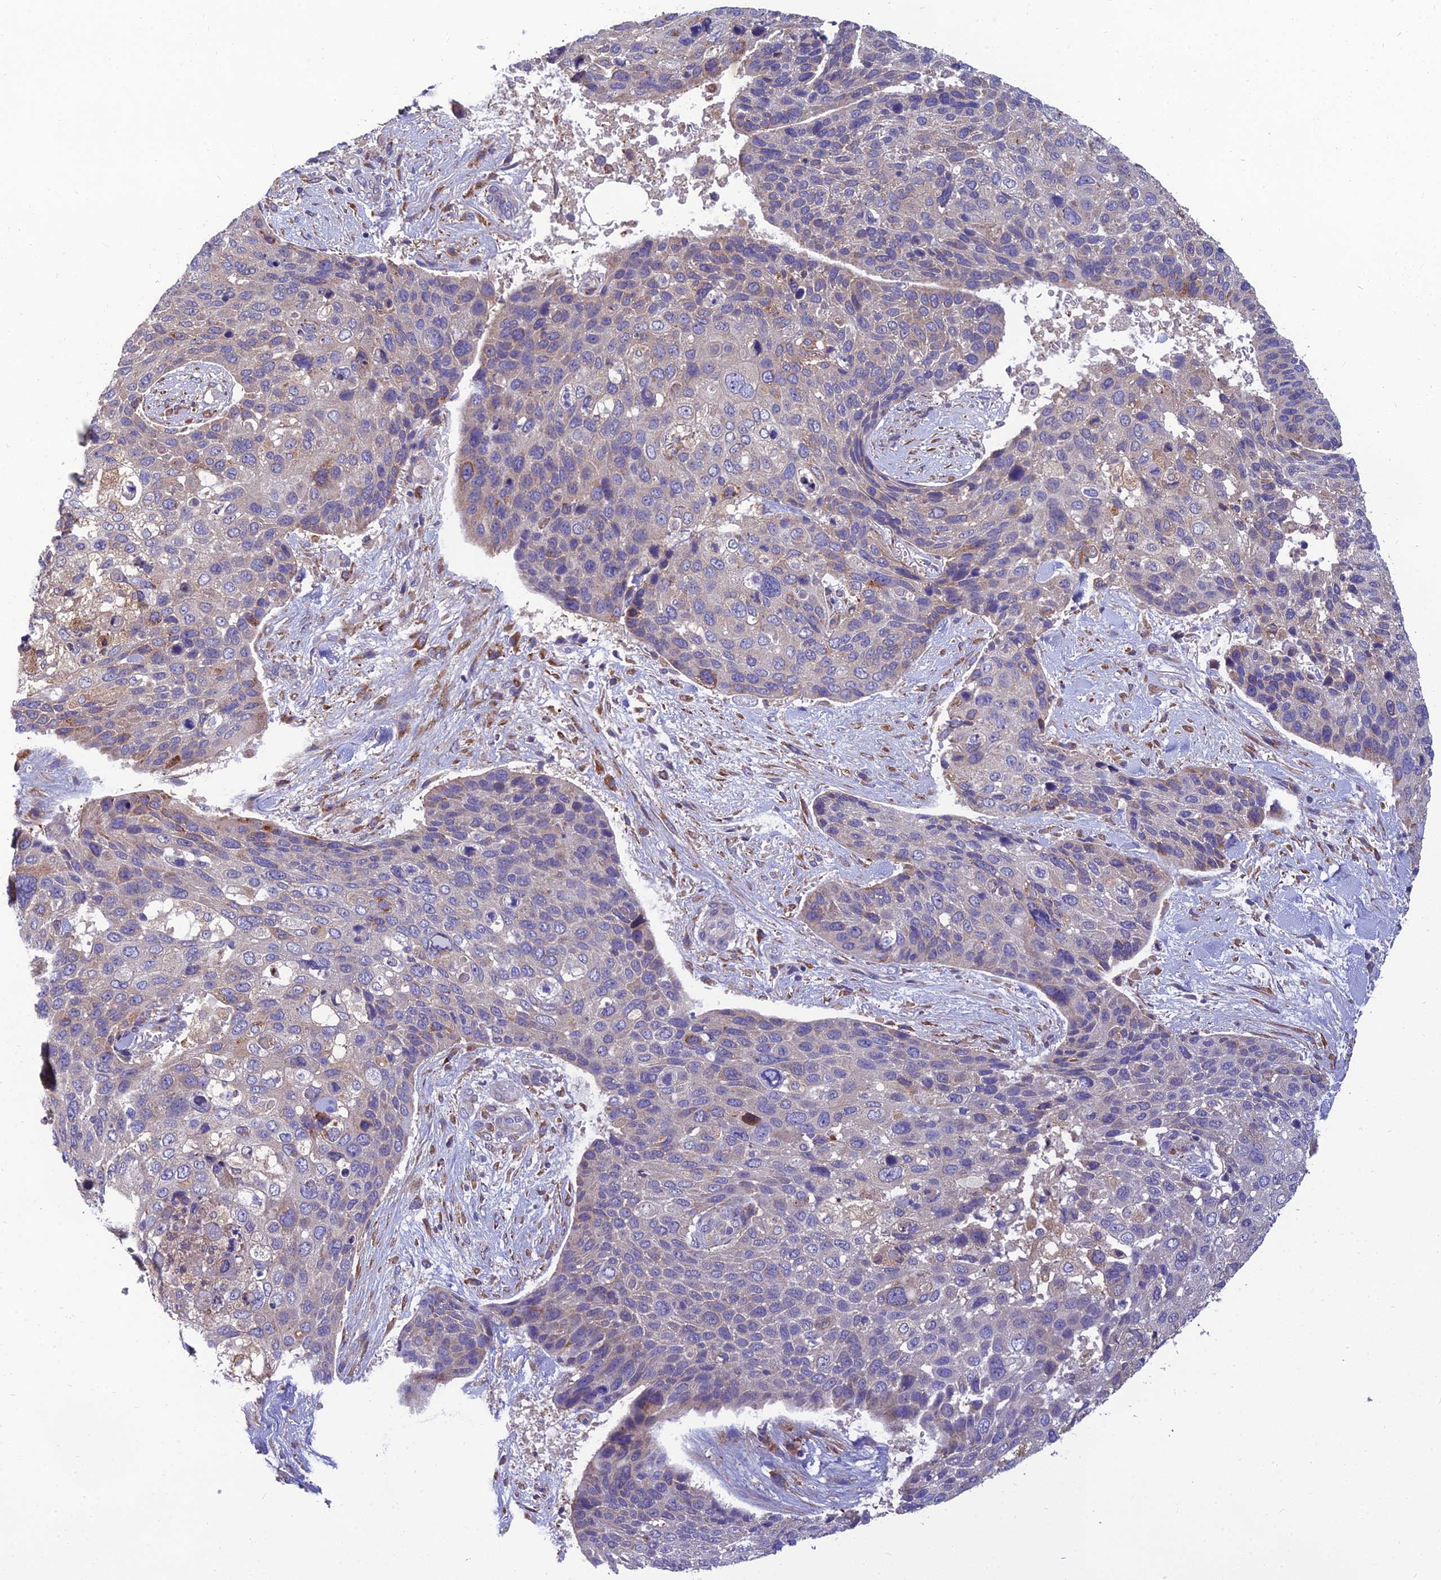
{"staining": {"intensity": "weak", "quantity": "<25%", "location": "cytoplasmic/membranous"}, "tissue": "skin cancer", "cell_type": "Tumor cells", "image_type": "cancer", "snomed": [{"axis": "morphology", "description": "Basal cell carcinoma"}, {"axis": "topography", "description": "Skin"}], "caption": "Tumor cells show no significant positivity in basal cell carcinoma (skin). The staining was performed using DAB to visualize the protein expression in brown, while the nuclei were stained in blue with hematoxylin (Magnification: 20x).", "gene": "UMAD1", "patient": {"sex": "female", "age": 74}}